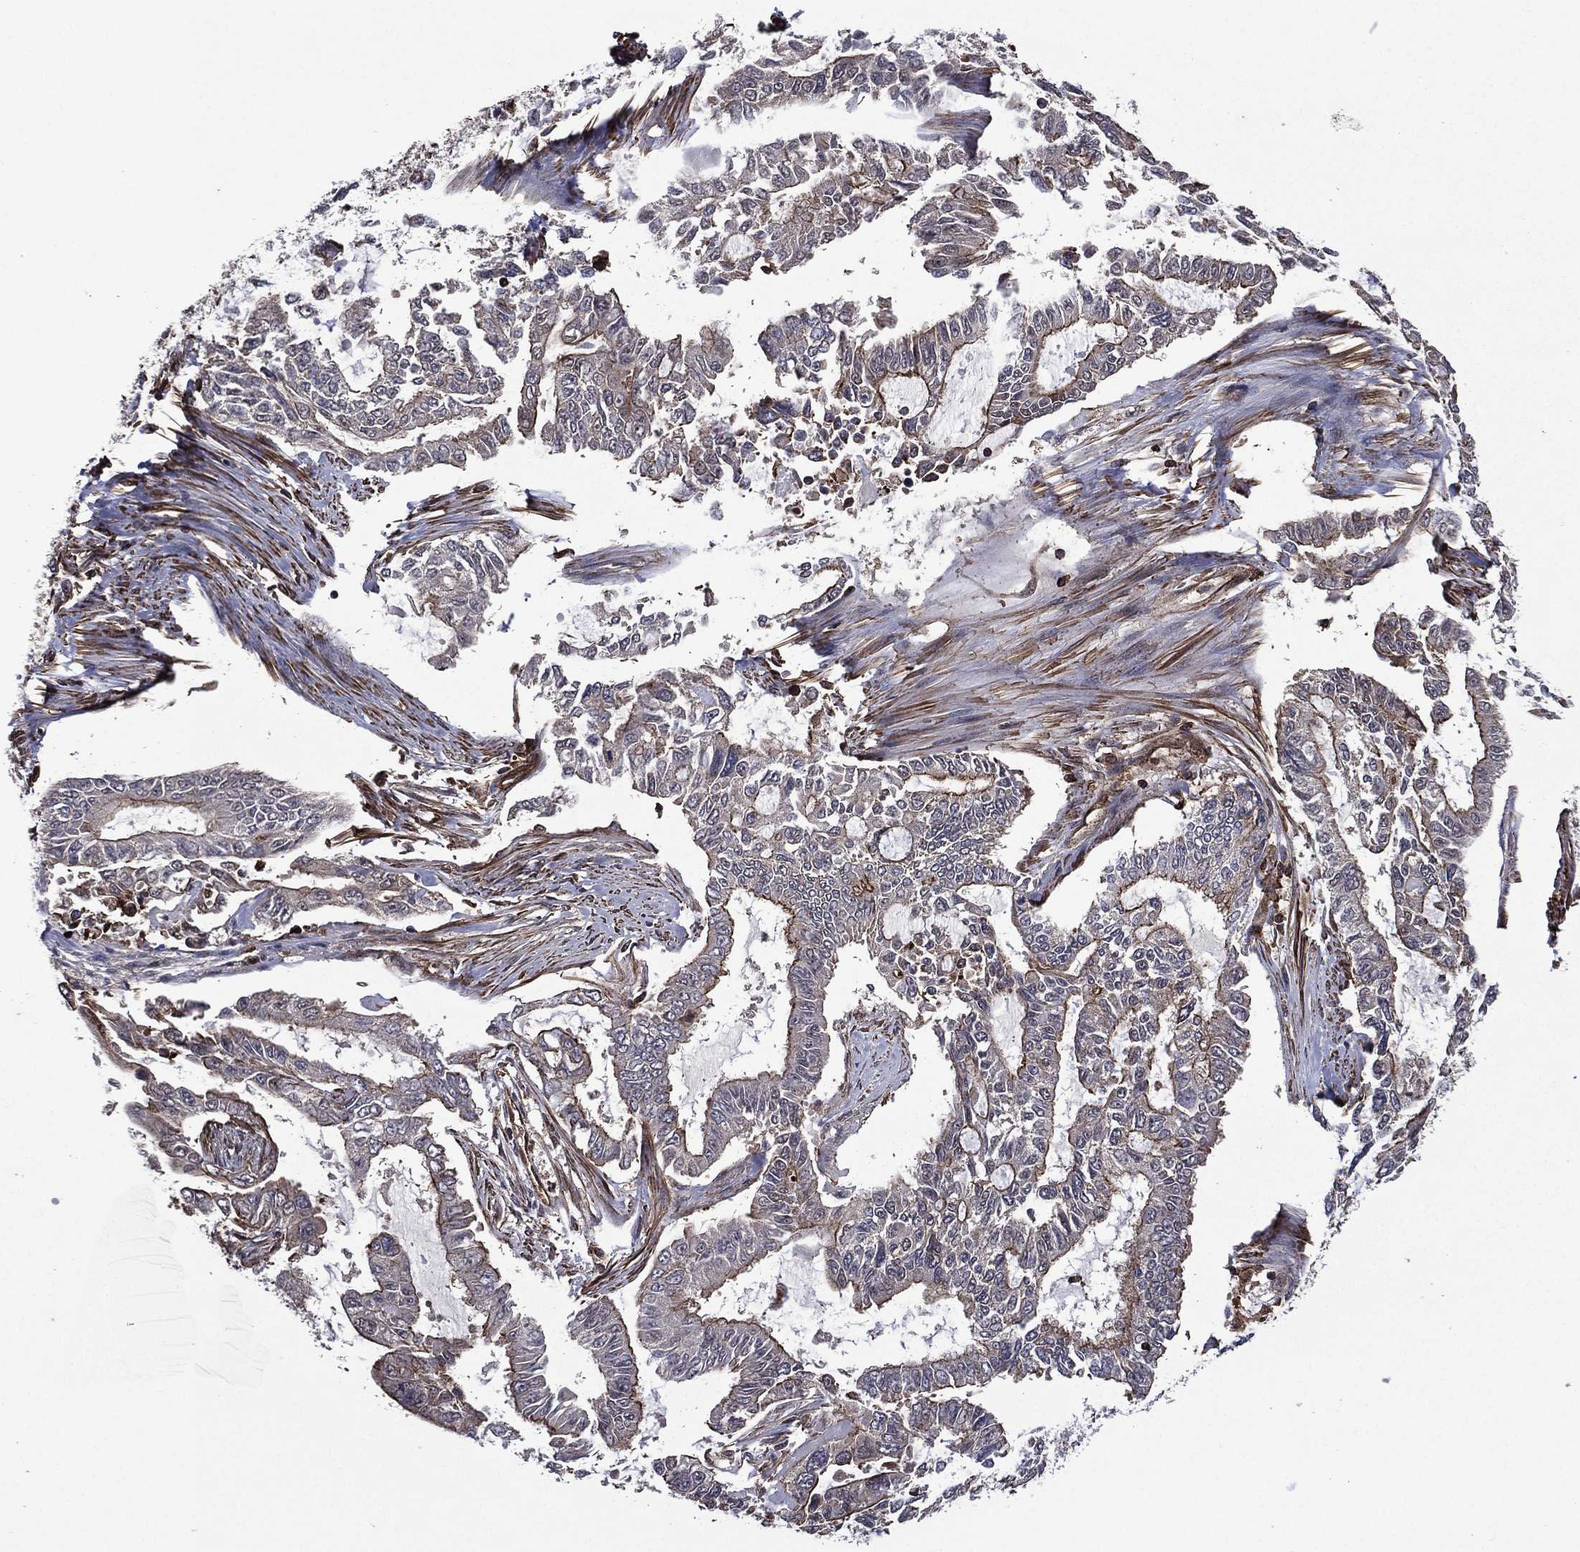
{"staining": {"intensity": "moderate", "quantity": "<25%", "location": "cytoplasmic/membranous"}, "tissue": "endometrial cancer", "cell_type": "Tumor cells", "image_type": "cancer", "snomed": [{"axis": "morphology", "description": "Adenocarcinoma, NOS"}, {"axis": "topography", "description": "Uterus"}], "caption": "A brown stain labels moderate cytoplasmic/membranous staining of a protein in human endometrial cancer tumor cells. (DAB IHC, brown staining for protein, blue staining for nuclei).", "gene": "PLPP3", "patient": {"sex": "female", "age": 59}}